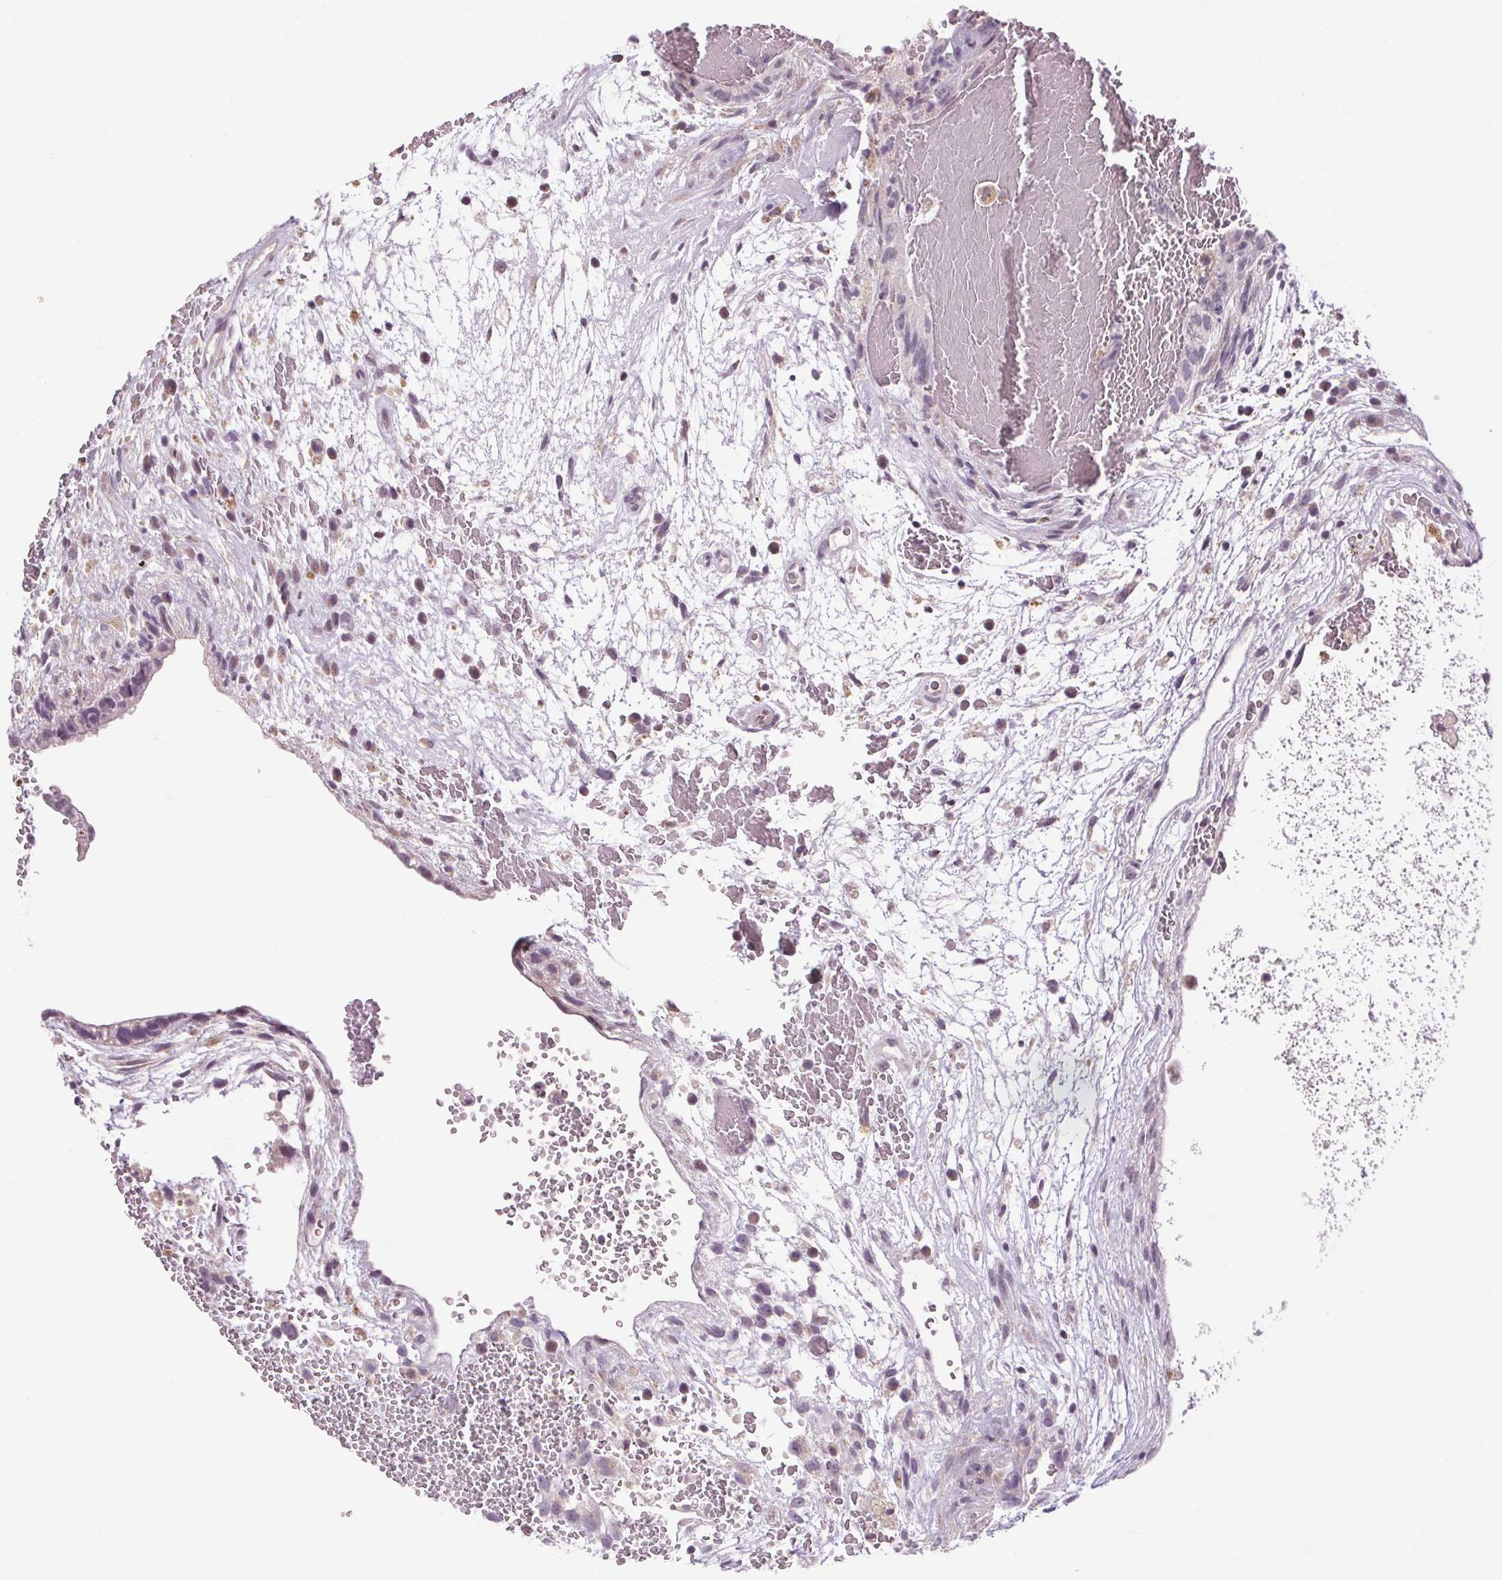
{"staining": {"intensity": "negative", "quantity": "none", "location": "none"}, "tissue": "testis cancer", "cell_type": "Tumor cells", "image_type": "cancer", "snomed": [{"axis": "morphology", "description": "Normal tissue, NOS"}, {"axis": "morphology", "description": "Carcinoma, Embryonal, NOS"}, {"axis": "topography", "description": "Testis"}], "caption": "Immunohistochemistry photomicrograph of human testis cancer stained for a protein (brown), which shows no positivity in tumor cells. (DAB IHC visualized using brightfield microscopy, high magnification).", "gene": "KLHL40", "patient": {"sex": "male", "age": 32}}